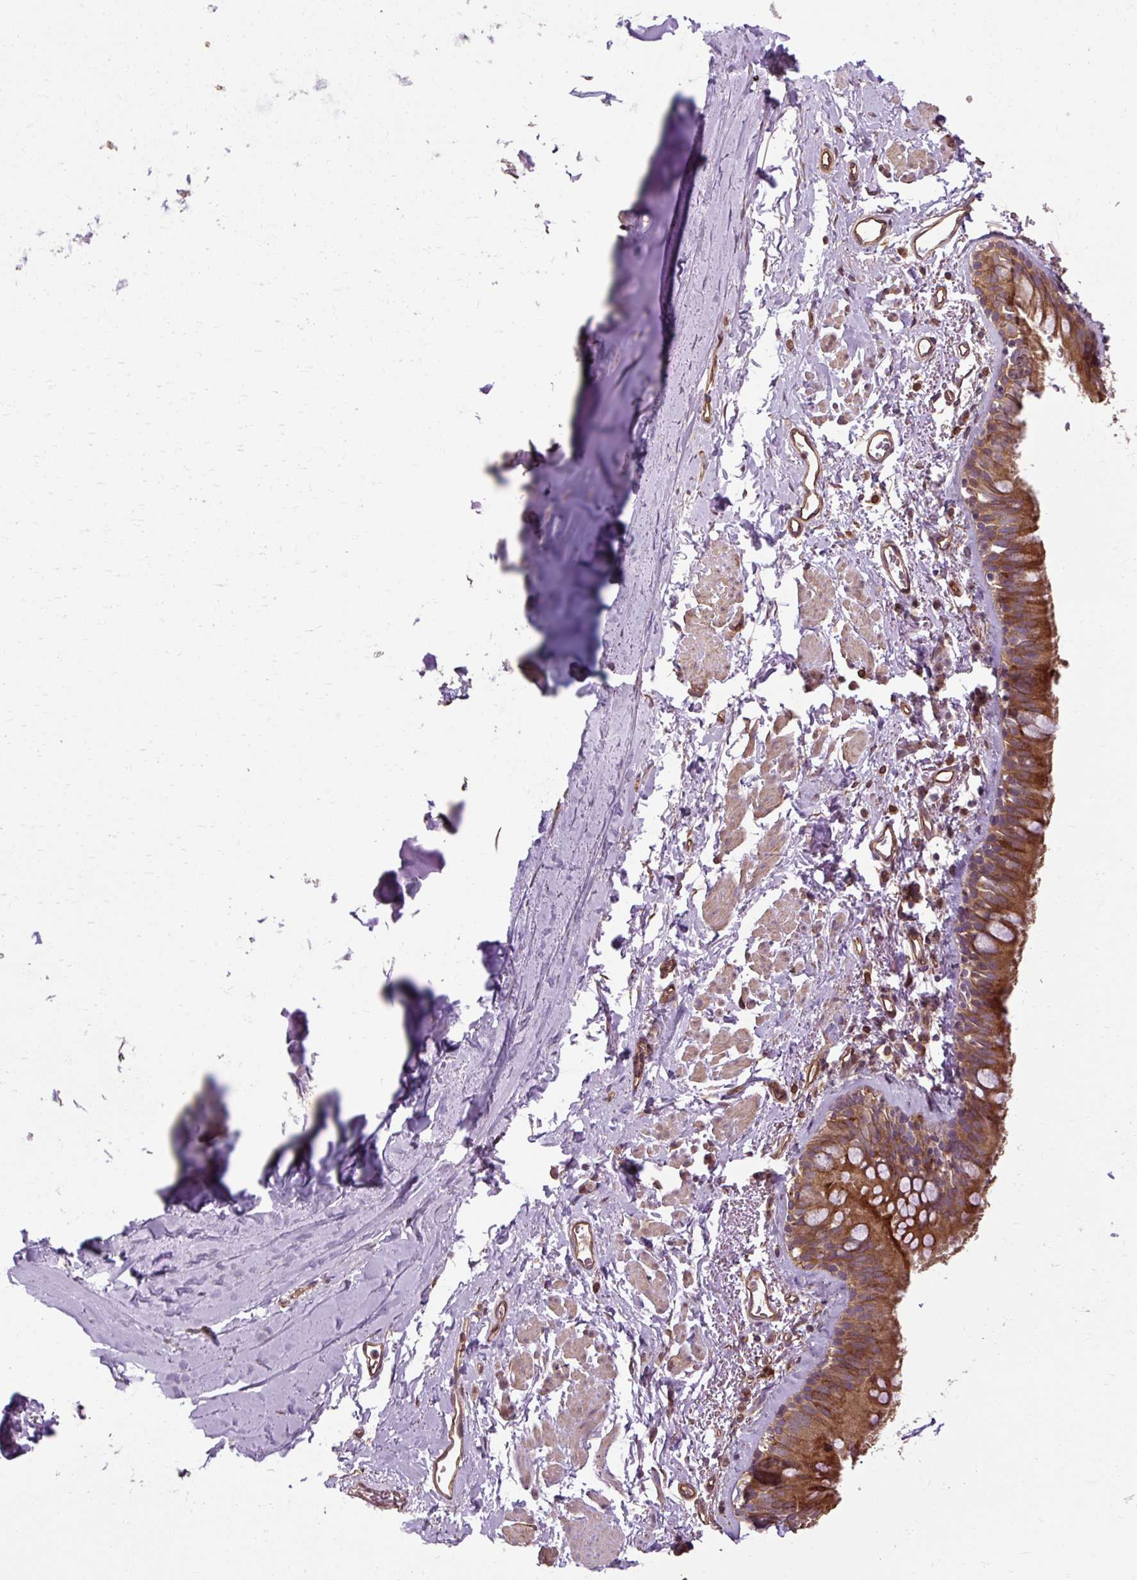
{"staining": {"intensity": "moderate", "quantity": ">75%", "location": "cytoplasmic/membranous"}, "tissue": "bronchus", "cell_type": "Respiratory epithelial cells", "image_type": "normal", "snomed": [{"axis": "morphology", "description": "Normal tissue, NOS"}, {"axis": "topography", "description": "Bronchus"}], "caption": "Protein expression analysis of benign bronchus exhibits moderate cytoplasmic/membranous expression in approximately >75% of respiratory epithelial cells. (Stains: DAB (3,3'-diaminobenzidine) in brown, nuclei in blue, Microscopy: brightfield microscopy at high magnification).", "gene": "FLRT1", "patient": {"sex": "male", "age": 67}}